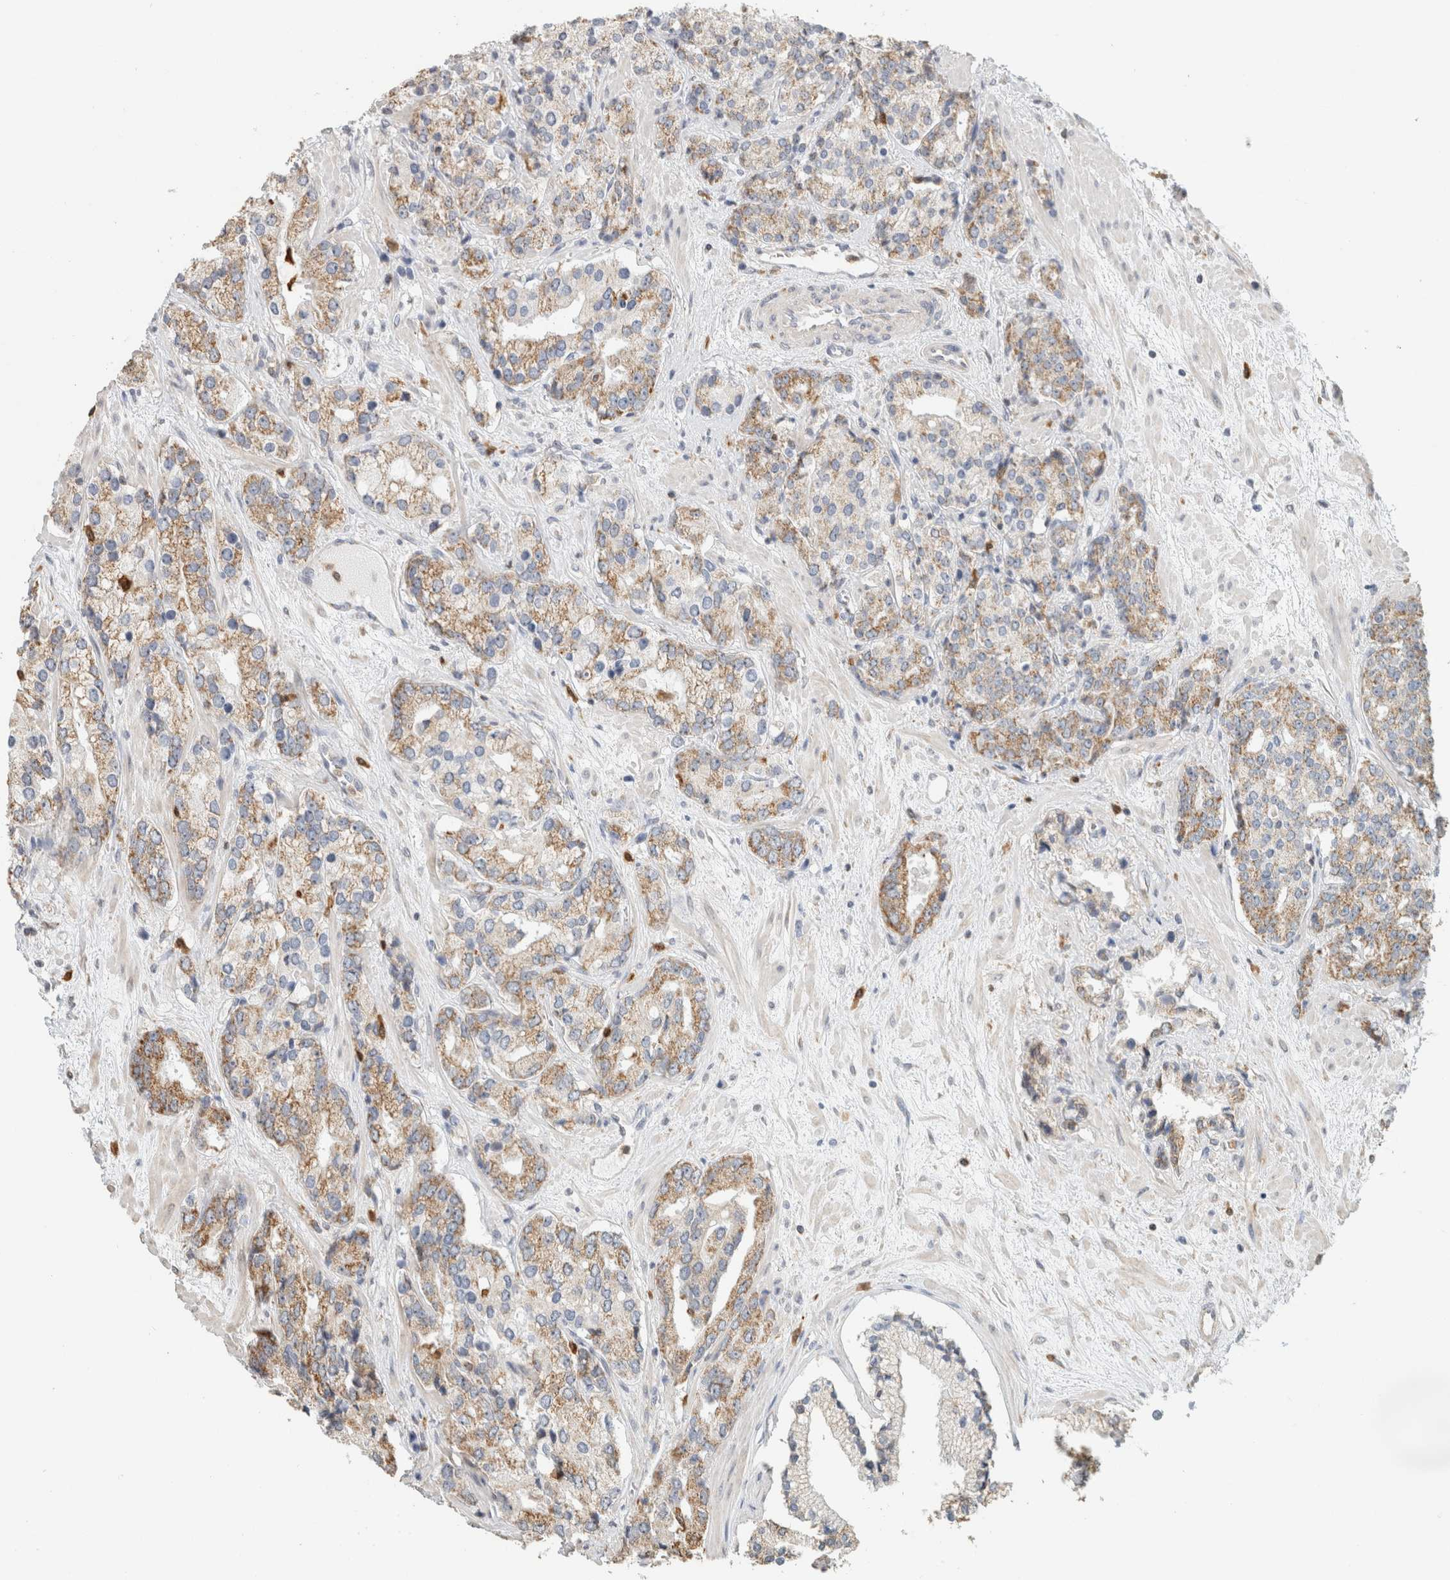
{"staining": {"intensity": "weak", "quantity": ">75%", "location": "cytoplasmic/membranous"}, "tissue": "prostate cancer", "cell_type": "Tumor cells", "image_type": "cancer", "snomed": [{"axis": "morphology", "description": "Adenocarcinoma, High grade"}, {"axis": "topography", "description": "Prostate"}], "caption": "Human prostate cancer stained with a protein marker demonstrates weak staining in tumor cells.", "gene": "CAPG", "patient": {"sex": "male", "age": 71}}